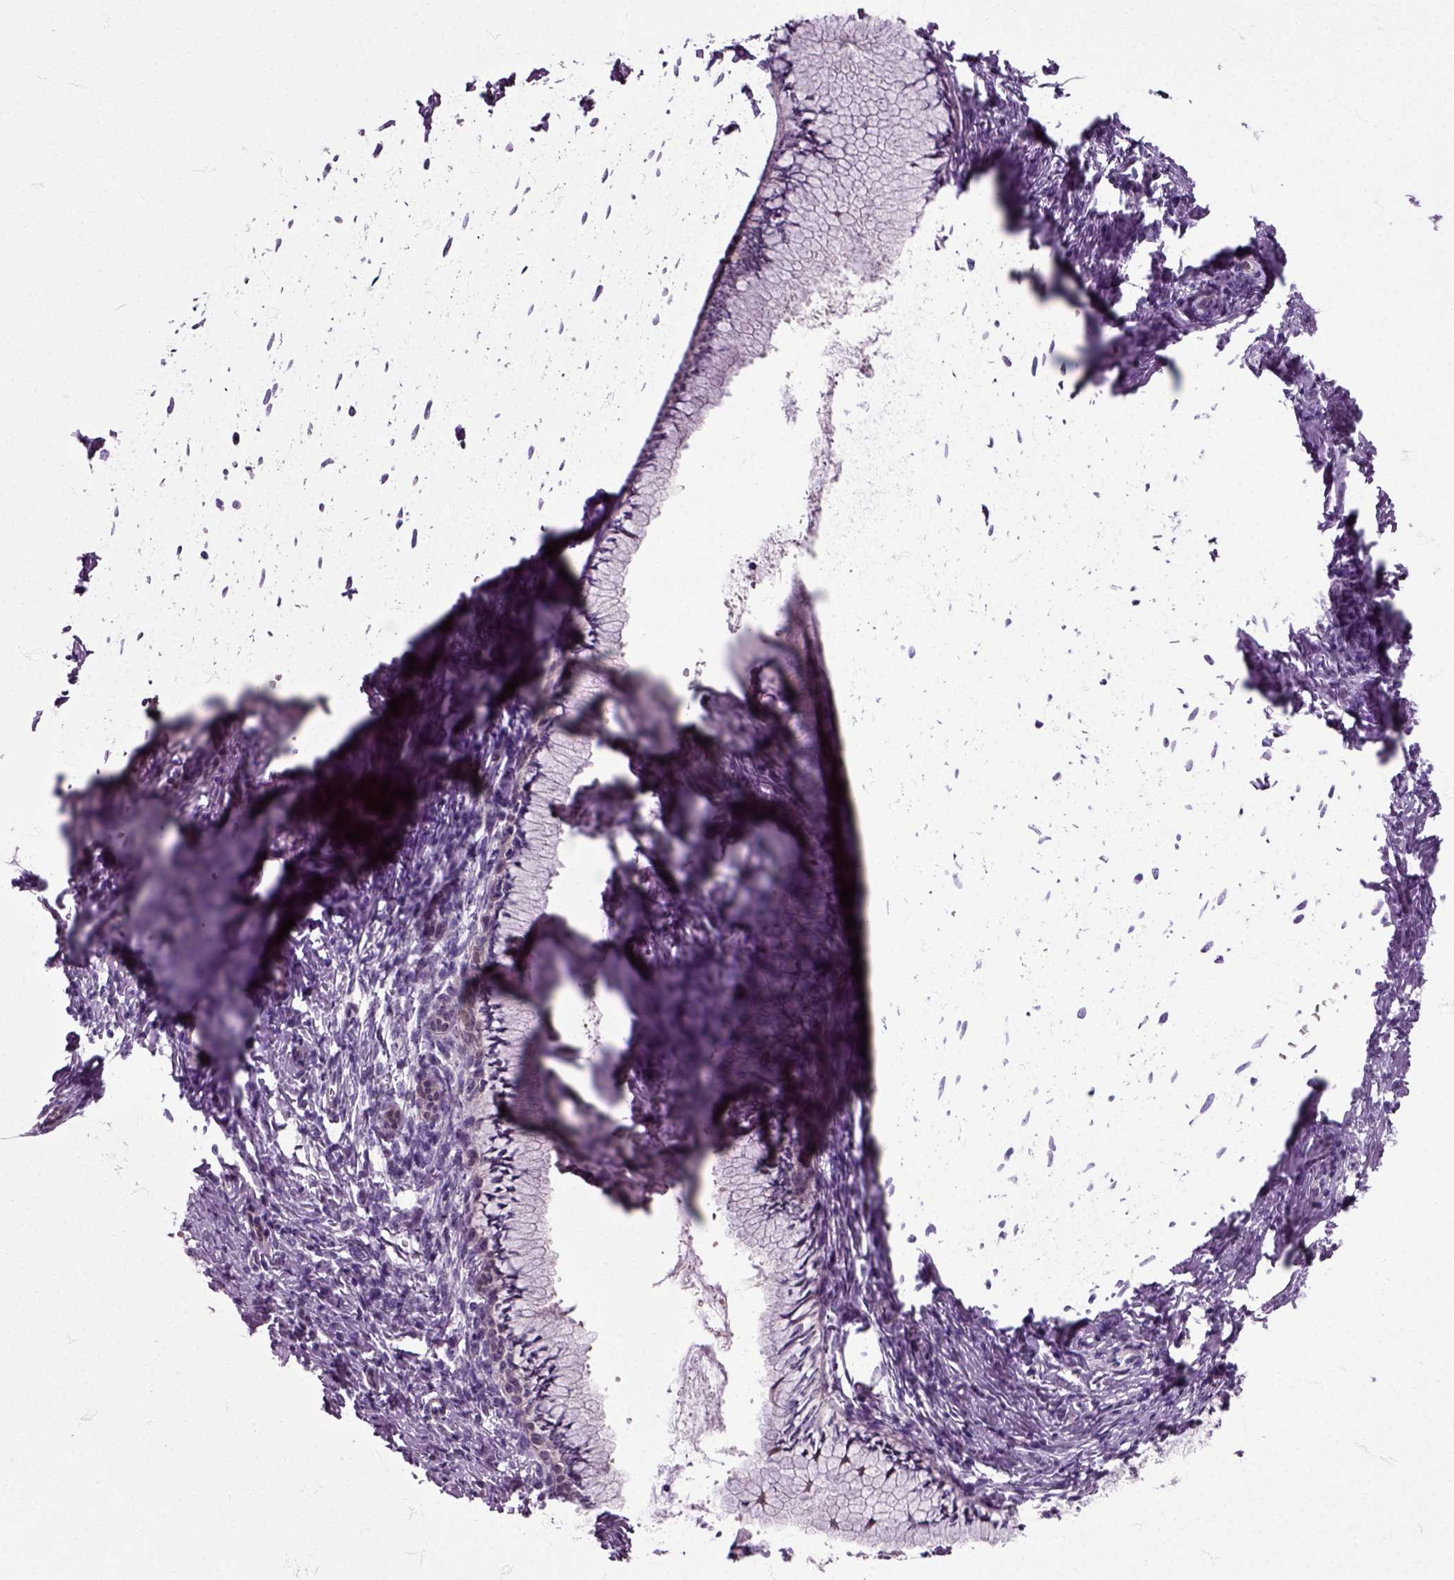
{"staining": {"intensity": "negative", "quantity": "none", "location": "none"}, "tissue": "cervical cancer", "cell_type": "Tumor cells", "image_type": "cancer", "snomed": [{"axis": "morphology", "description": "Squamous cell carcinoma, NOS"}, {"axis": "topography", "description": "Cervix"}], "caption": "High power microscopy photomicrograph of an immunohistochemistry (IHC) micrograph of squamous cell carcinoma (cervical), revealing no significant expression in tumor cells.", "gene": "HSPA2", "patient": {"sex": "female", "age": 62}}